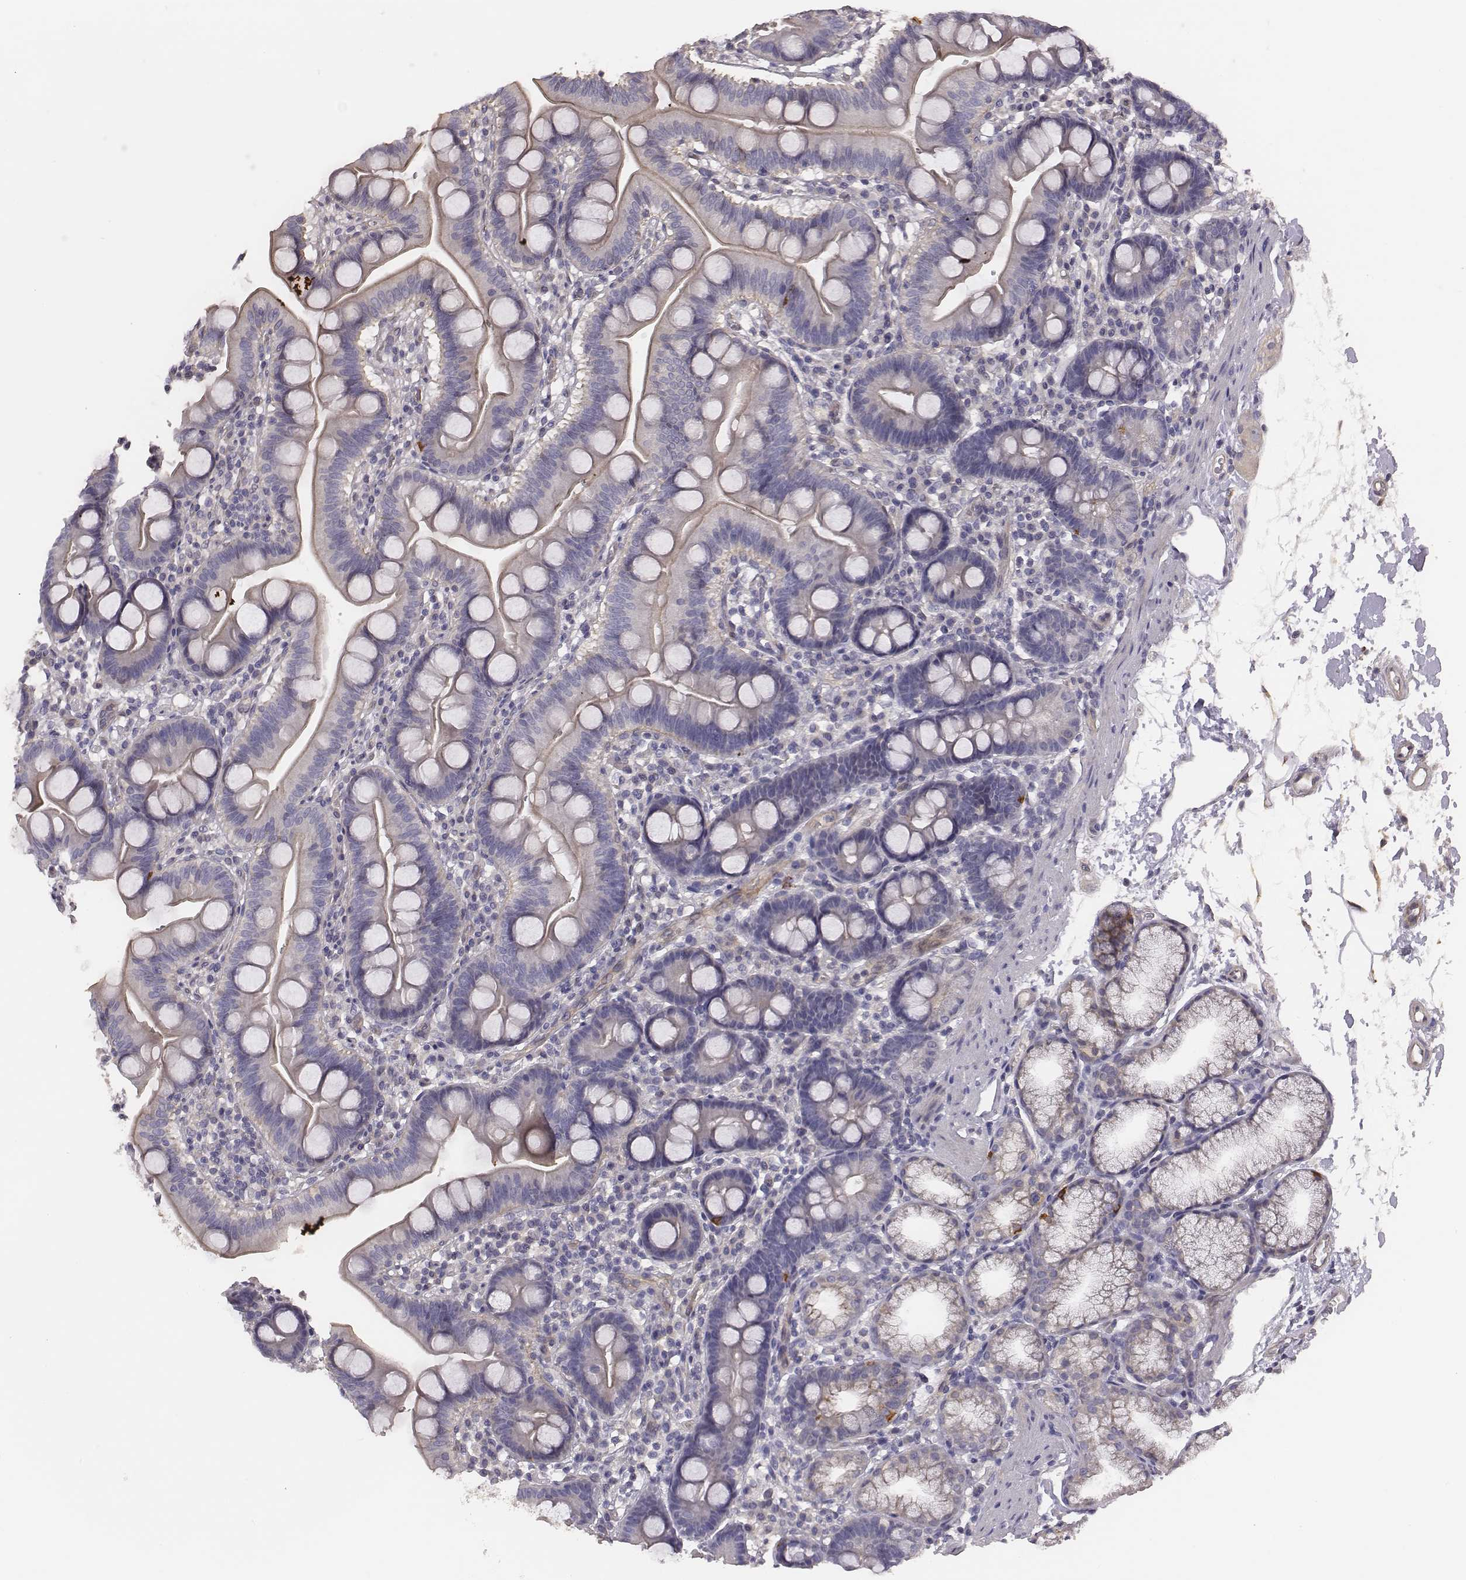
{"staining": {"intensity": "negative", "quantity": "none", "location": "none"}, "tissue": "duodenum", "cell_type": "Glandular cells", "image_type": "normal", "snomed": [{"axis": "morphology", "description": "Normal tissue, NOS"}, {"axis": "topography", "description": "Pancreas"}, {"axis": "topography", "description": "Duodenum"}], "caption": "This micrograph is of benign duodenum stained with immunohistochemistry to label a protein in brown with the nuclei are counter-stained blue. There is no expression in glandular cells.", "gene": "SCARF1", "patient": {"sex": "male", "age": 59}}